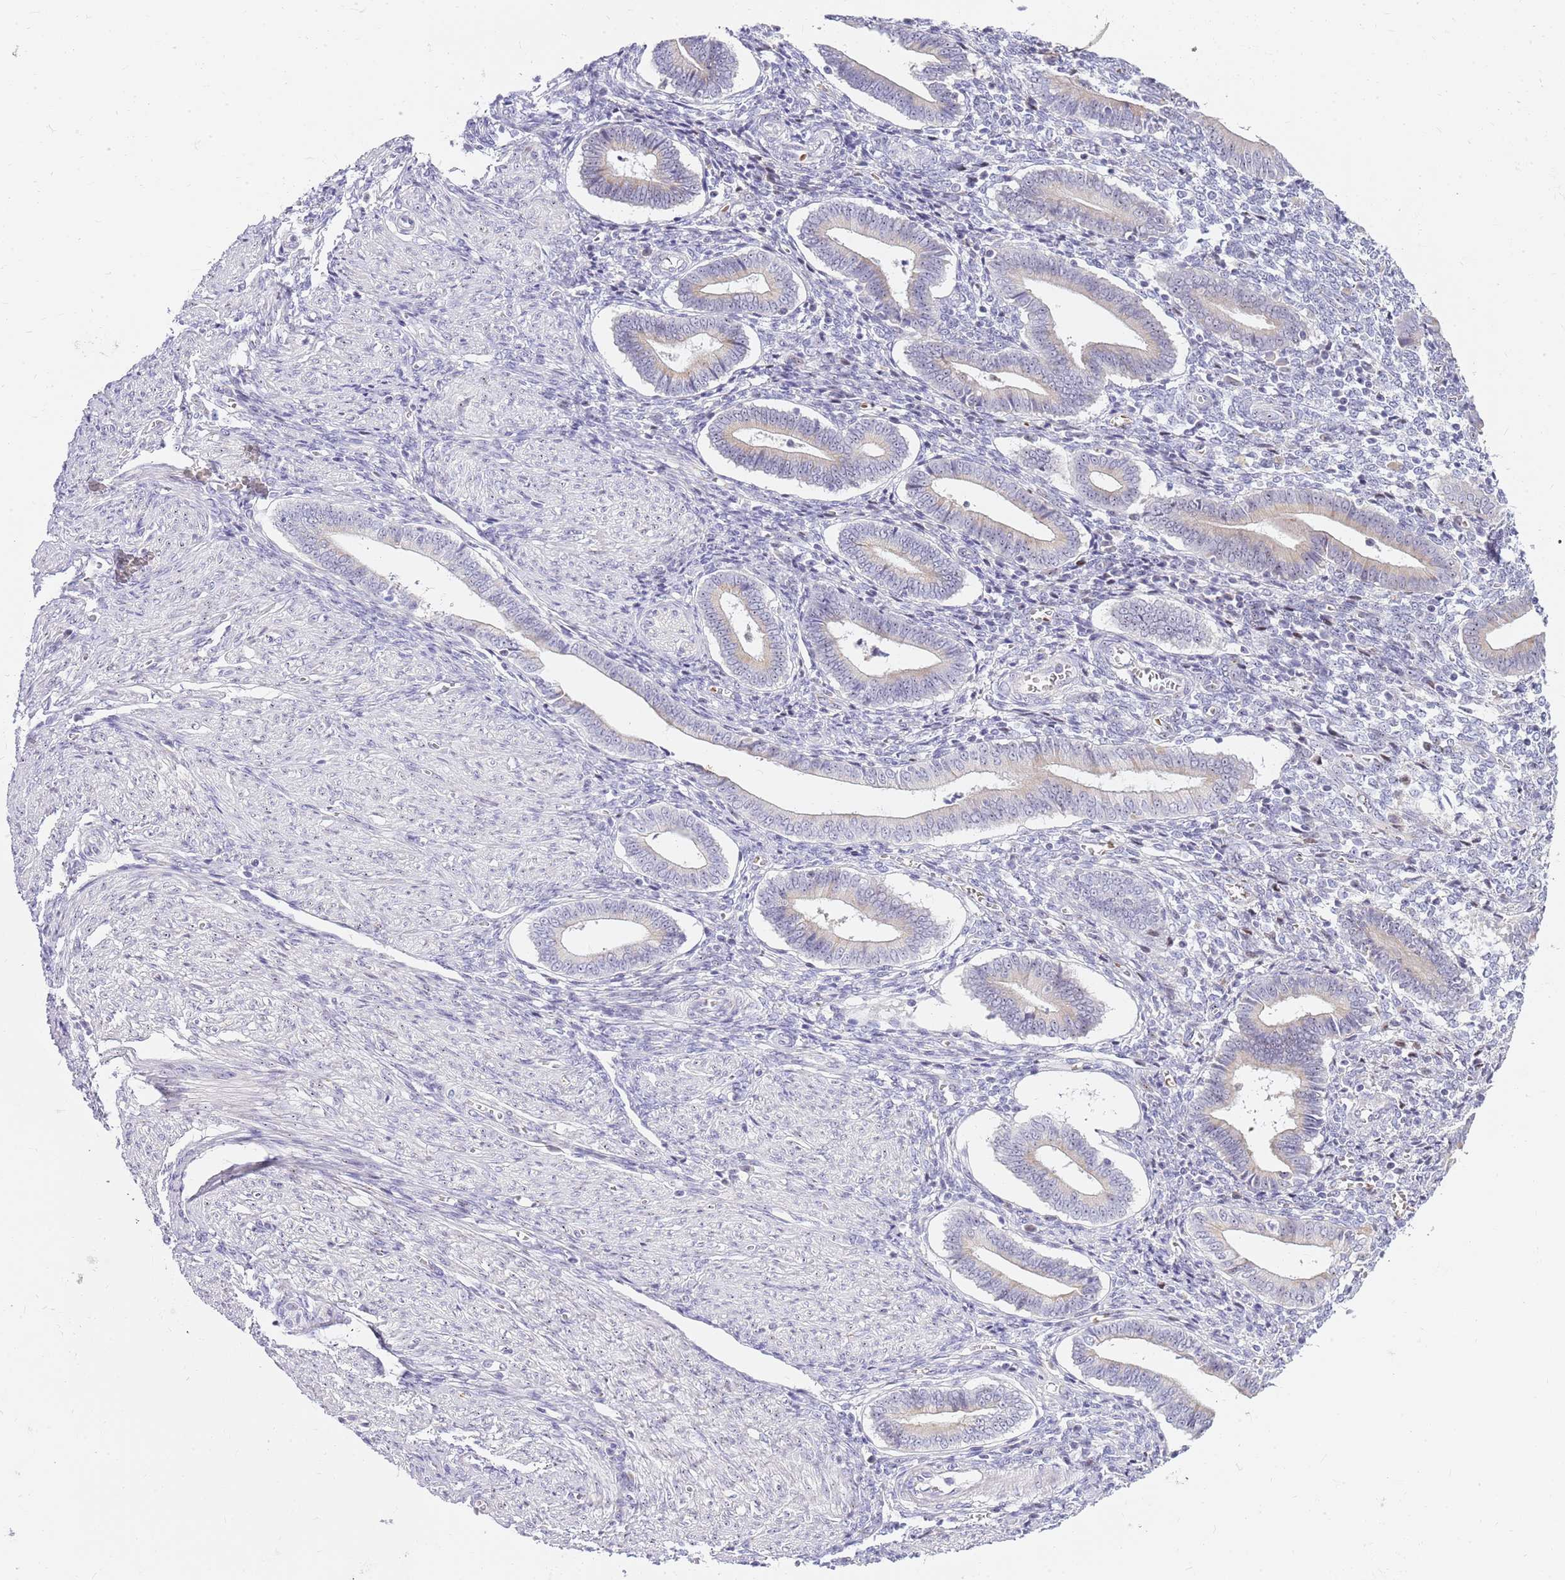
{"staining": {"intensity": "negative", "quantity": "none", "location": "none"}, "tissue": "endometrium", "cell_type": "Cells in endometrial stroma", "image_type": "normal", "snomed": [{"axis": "morphology", "description": "Normal tissue, NOS"}, {"axis": "topography", "description": "Other"}, {"axis": "topography", "description": "Endometrium"}], "caption": "Immunohistochemistry micrograph of benign endometrium: human endometrium stained with DAB (3,3'-diaminobenzidine) exhibits no significant protein positivity in cells in endometrial stroma.", "gene": "DNAJA3", "patient": {"sex": "female", "age": 44}}